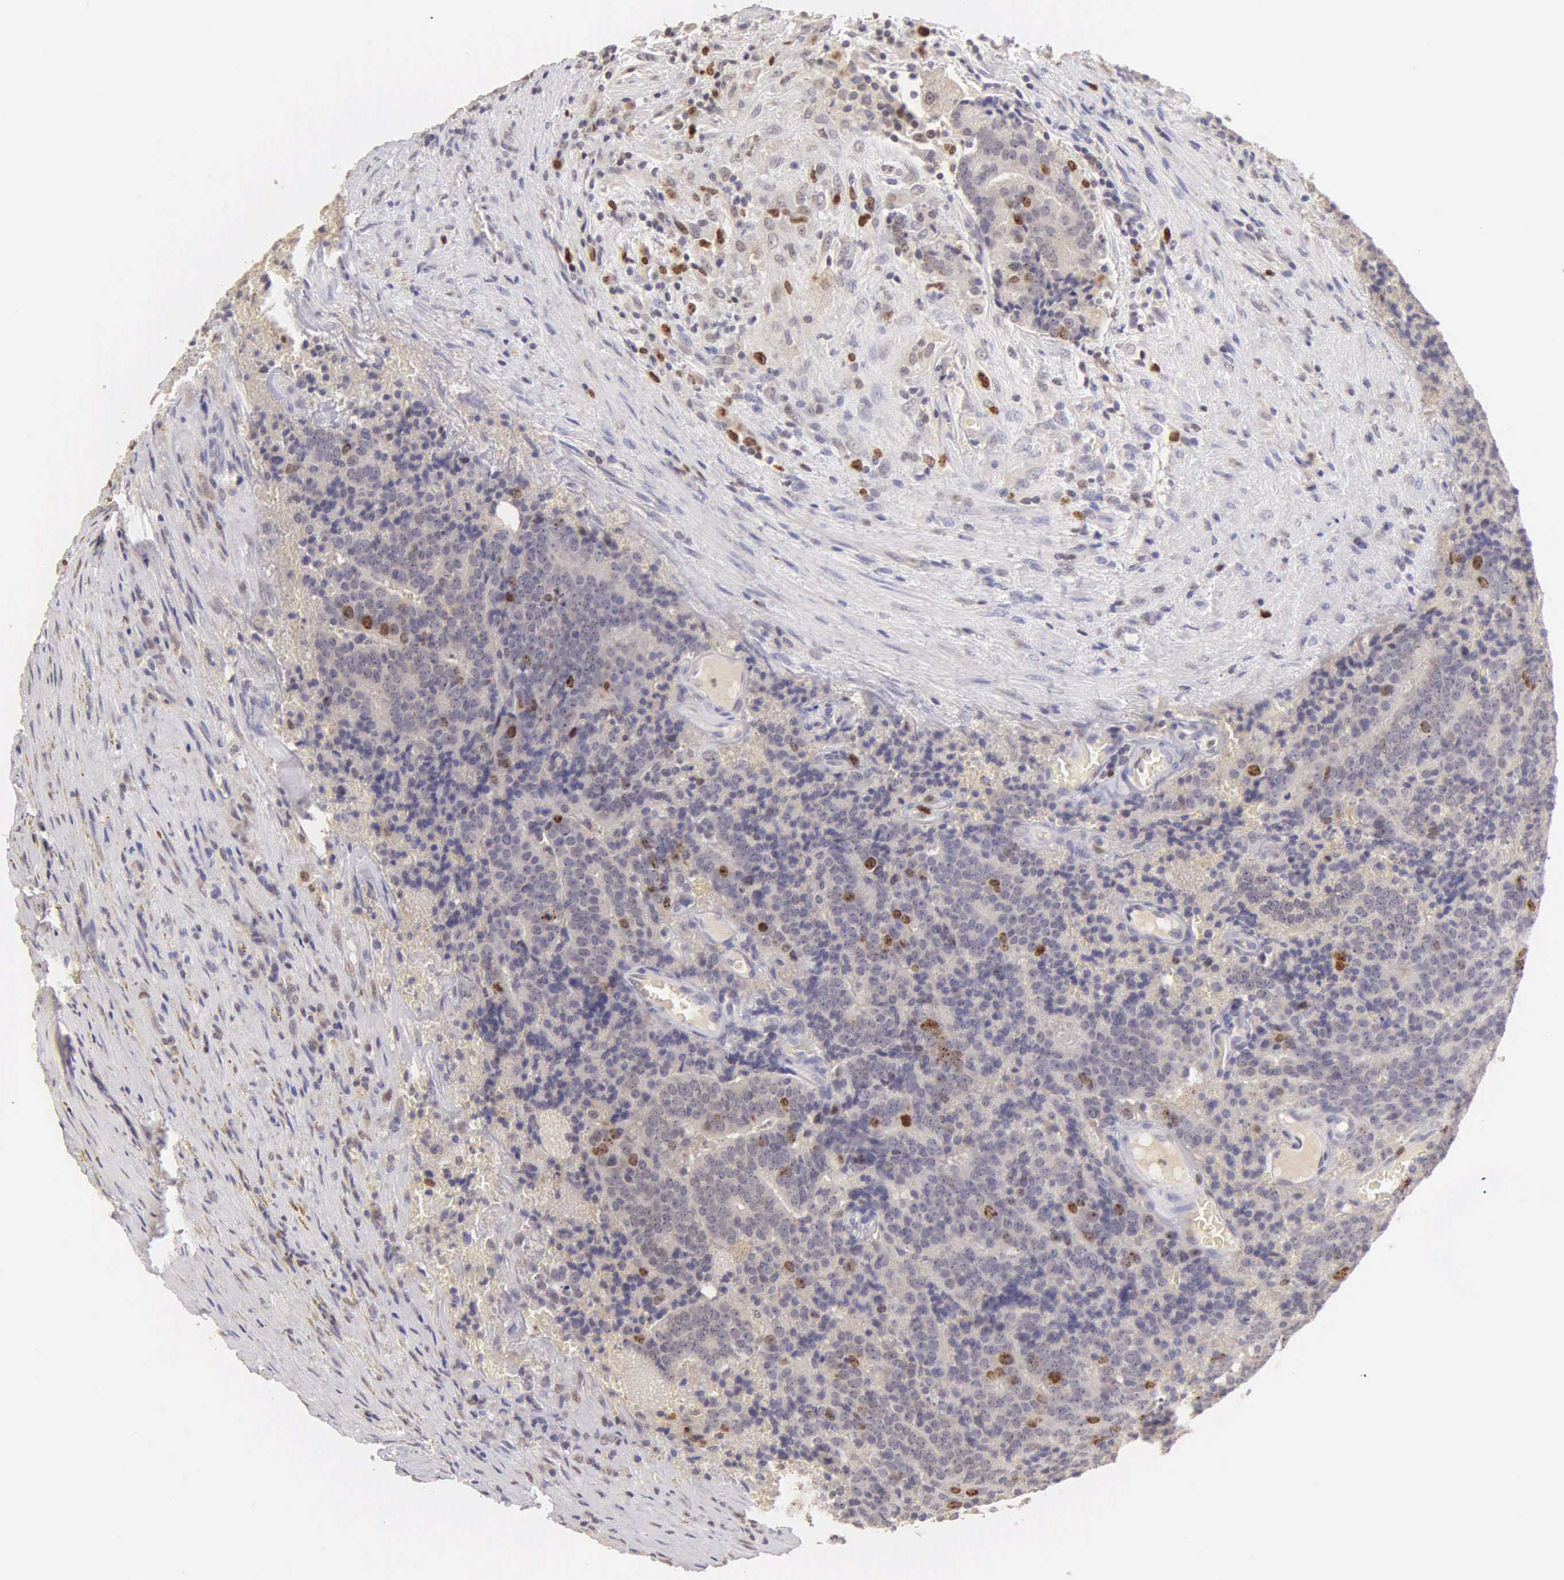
{"staining": {"intensity": "moderate", "quantity": "<25%", "location": "nuclear"}, "tissue": "prostate cancer", "cell_type": "Tumor cells", "image_type": "cancer", "snomed": [{"axis": "morphology", "description": "Adenocarcinoma, Medium grade"}, {"axis": "topography", "description": "Prostate"}], "caption": "Protein expression analysis of human prostate adenocarcinoma (medium-grade) reveals moderate nuclear expression in about <25% of tumor cells.", "gene": "MKI67", "patient": {"sex": "male", "age": 65}}